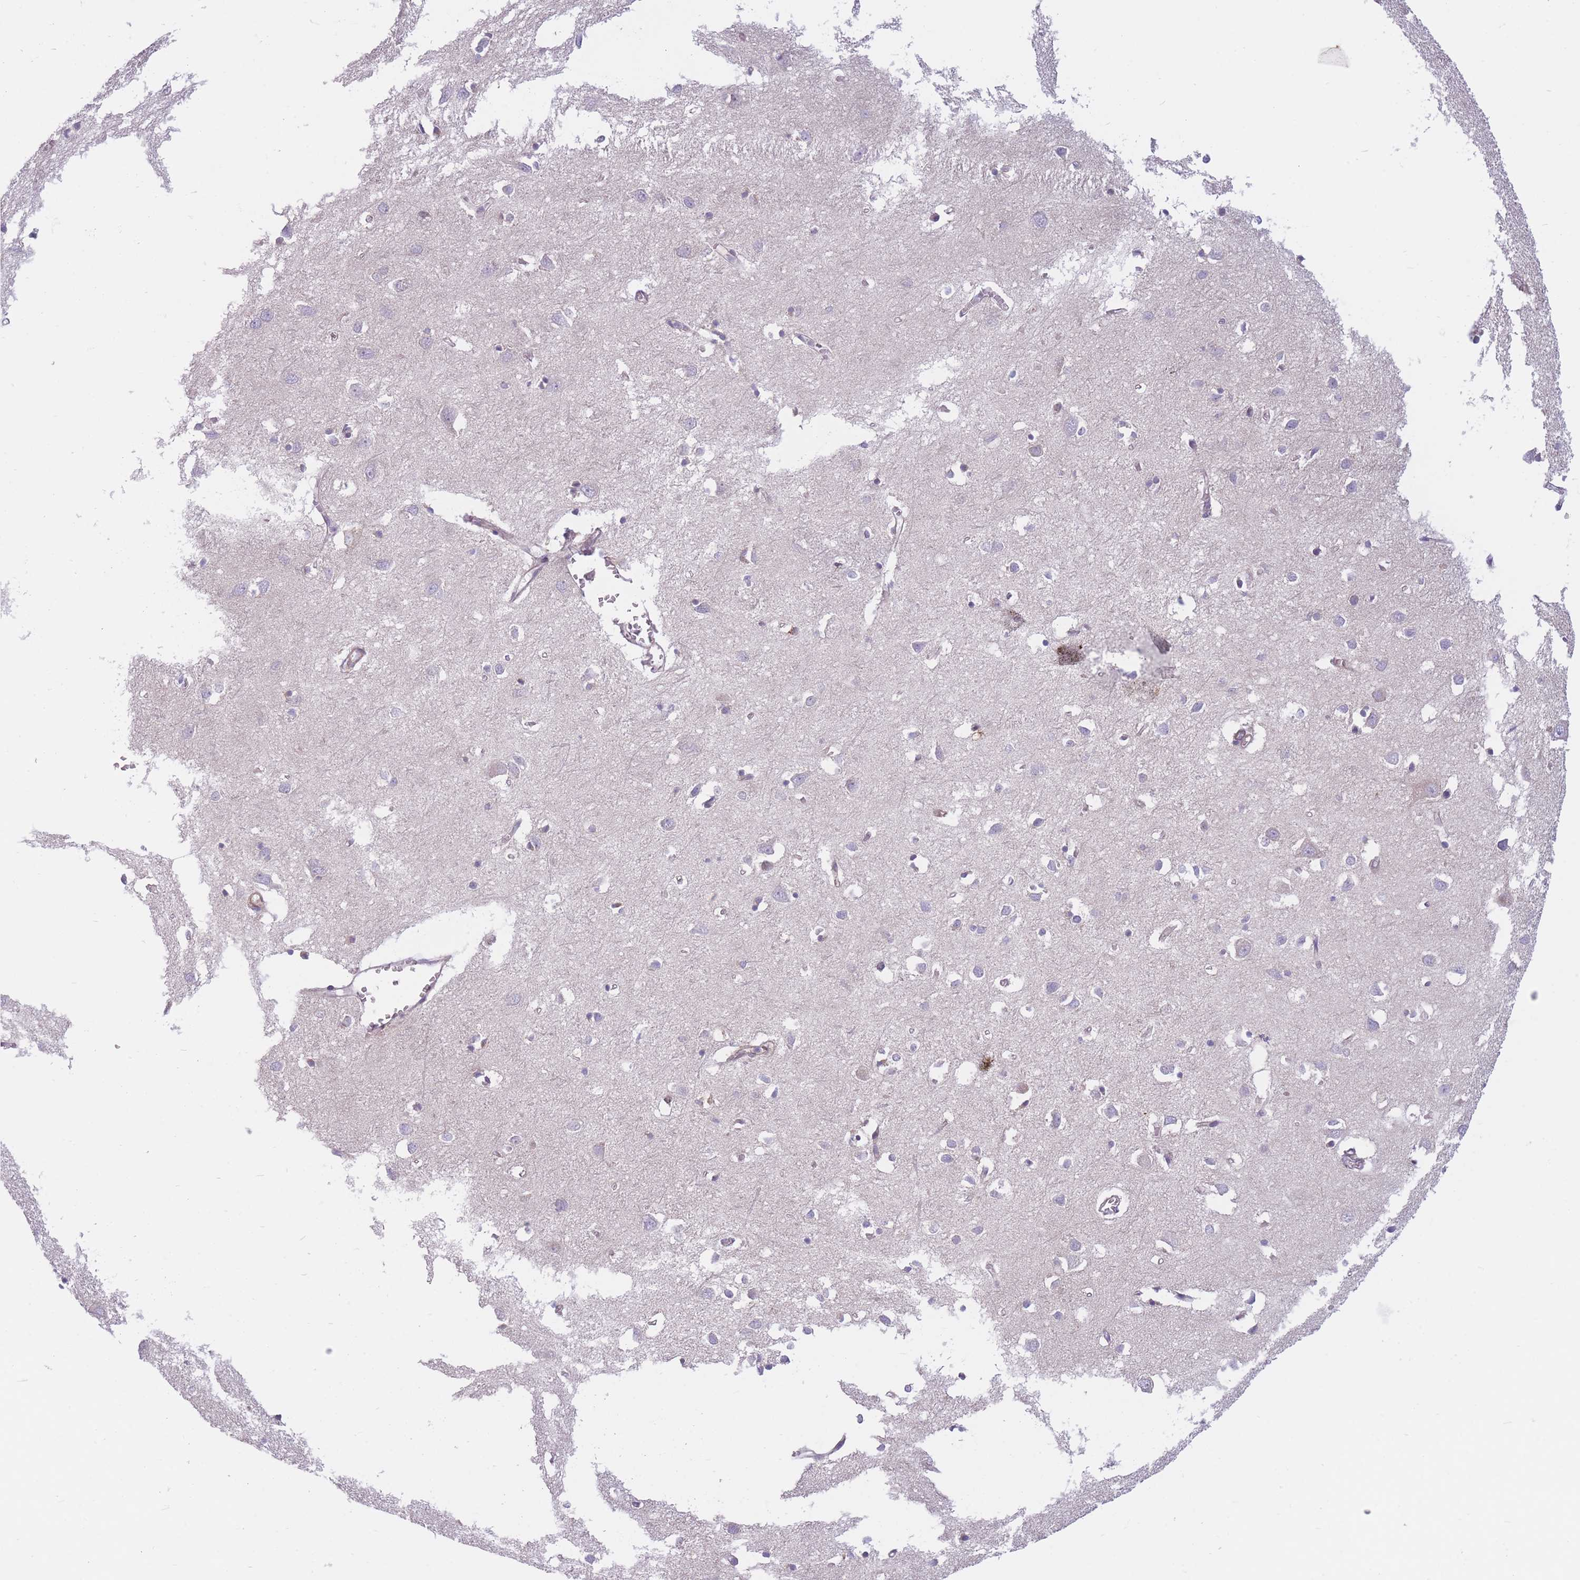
{"staining": {"intensity": "weak", "quantity": "<25%", "location": "cytoplasmic/membranous"}, "tissue": "cerebral cortex", "cell_type": "Endothelial cells", "image_type": "normal", "snomed": [{"axis": "morphology", "description": "Normal tissue, NOS"}, {"axis": "topography", "description": "Cerebral cortex"}], "caption": "This is a photomicrograph of immunohistochemistry (IHC) staining of unremarkable cerebral cortex, which shows no expression in endothelial cells. (IHC, brightfield microscopy, high magnification).", "gene": "SERPINB3", "patient": {"sex": "female", "age": 64}}